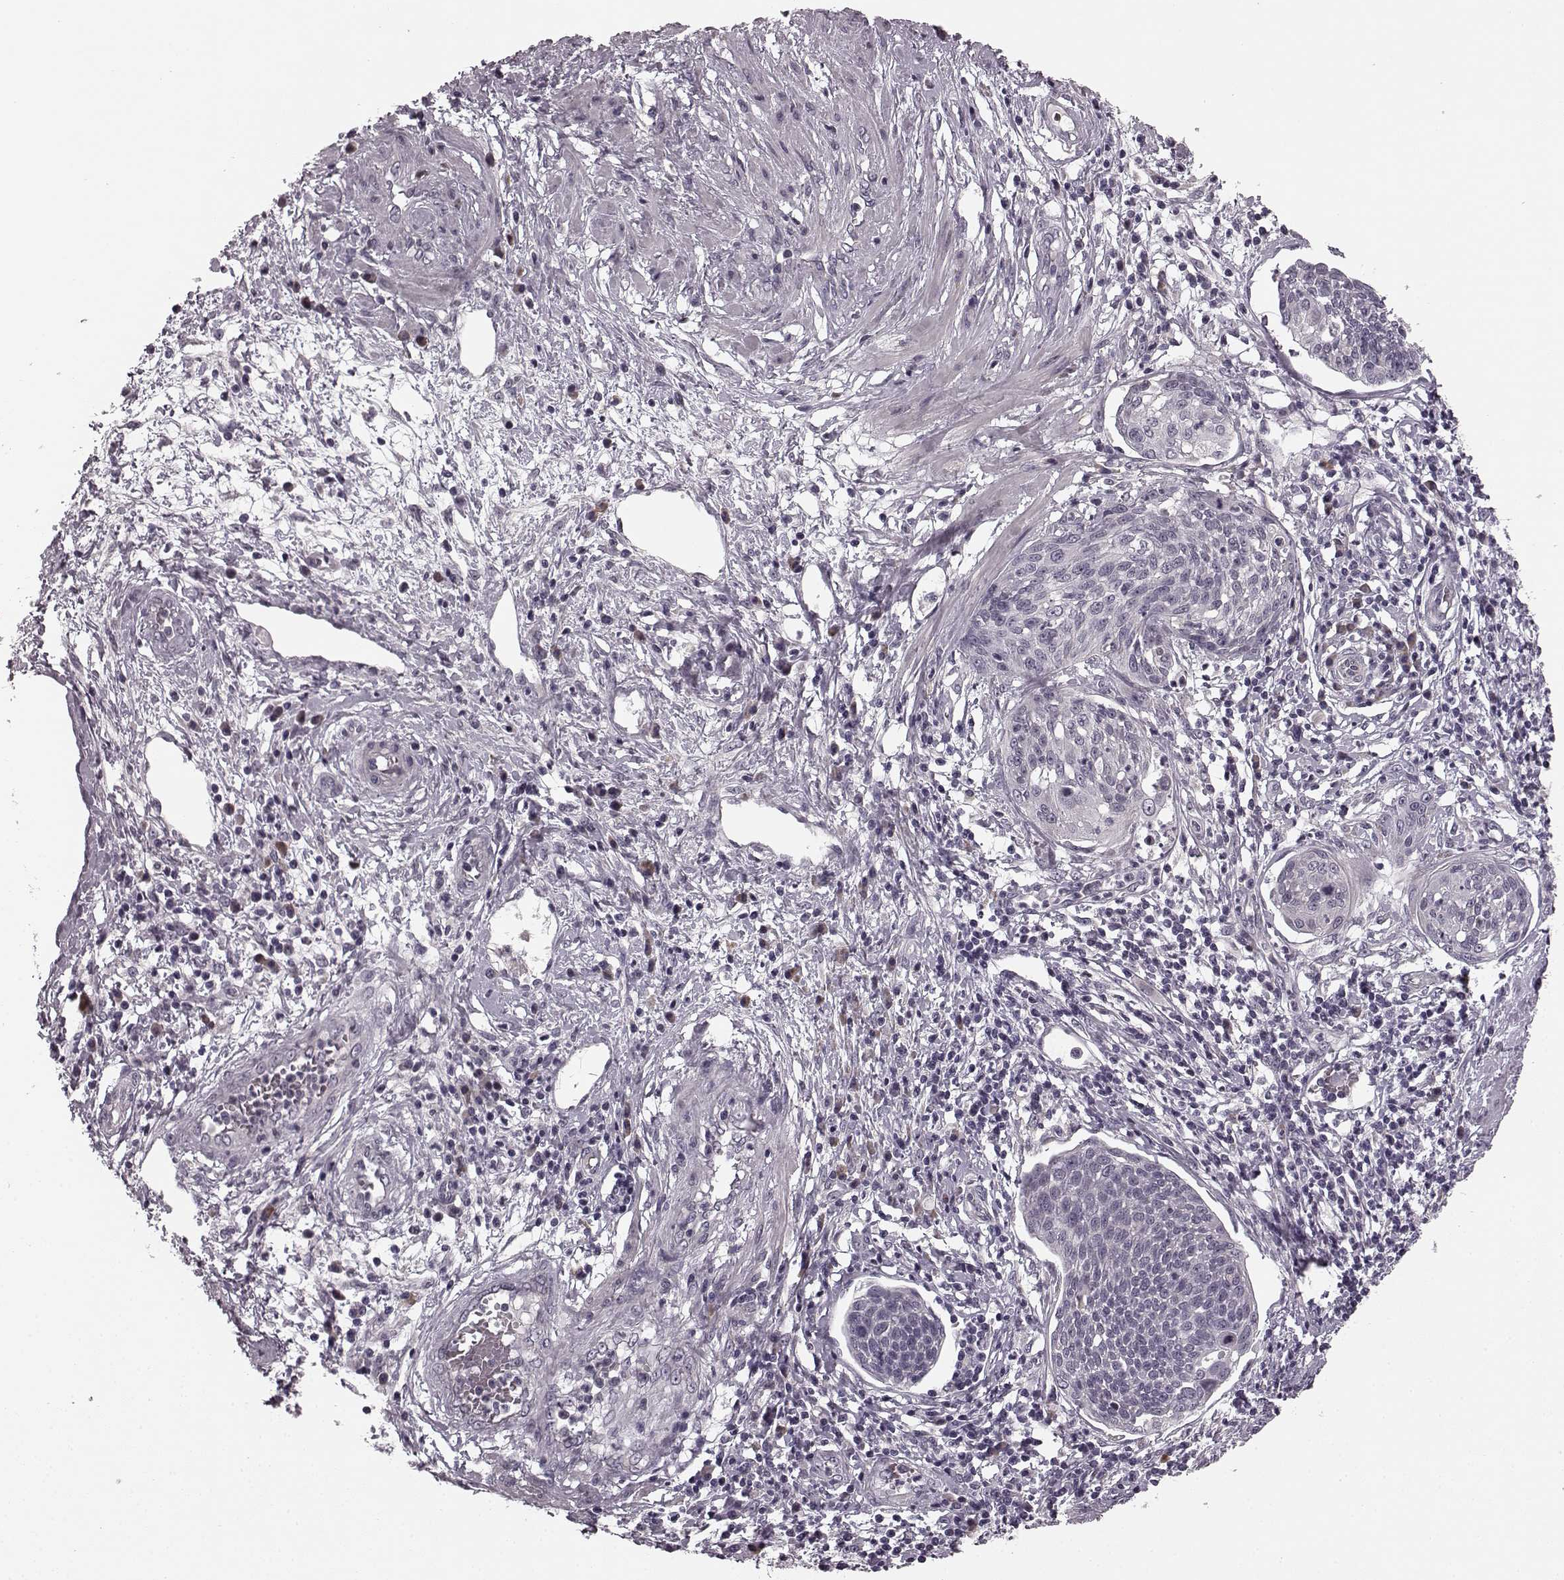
{"staining": {"intensity": "negative", "quantity": "none", "location": "none"}, "tissue": "cervical cancer", "cell_type": "Tumor cells", "image_type": "cancer", "snomed": [{"axis": "morphology", "description": "Squamous cell carcinoma, NOS"}, {"axis": "topography", "description": "Cervix"}], "caption": "Tumor cells show no significant protein staining in squamous cell carcinoma (cervical).", "gene": "FAM234B", "patient": {"sex": "female", "age": 34}}